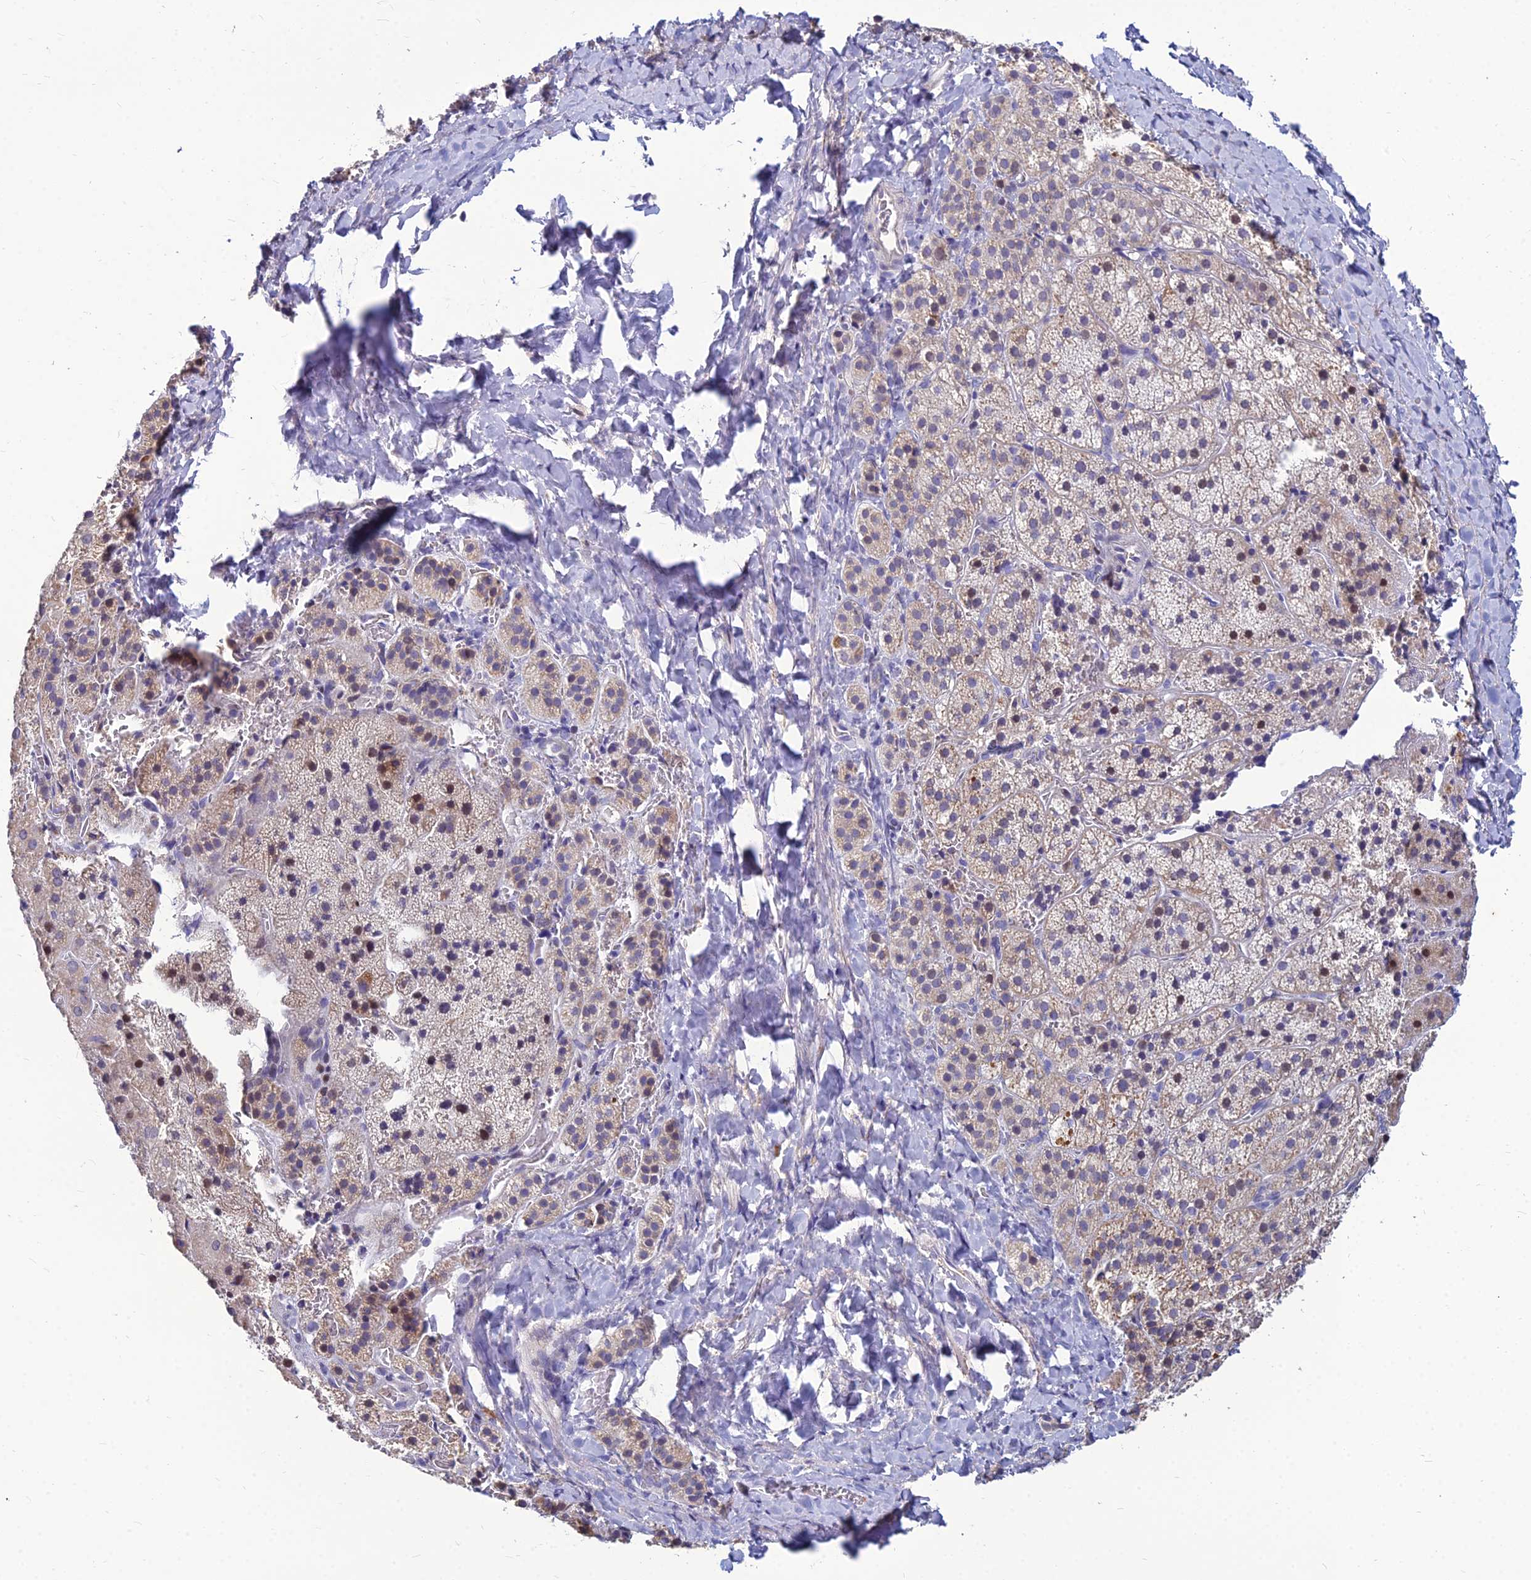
{"staining": {"intensity": "moderate", "quantity": "<25%", "location": "cytoplasmic/membranous,nuclear"}, "tissue": "adrenal gland", "cell_type": "Glandular cells", "image_type": "normal", "snomed": [{"axis": "morphology", "description": "Normal tissue, NOS"}, {"axis": "topography", "description": "Adrenal gland"}], "caption": "DAB (3,3'-diaminobenzidine) immunohistochemical staining of benign human adrenal gland shows moderate cytoplasmic/membranous,nuclear protein expression in about <25% of glandular cells. (Brightfield microscopy of DAB IHC at high magnification).", "gene": "GOLGA6A", "patient": {"sex": "female", "age": 44}}